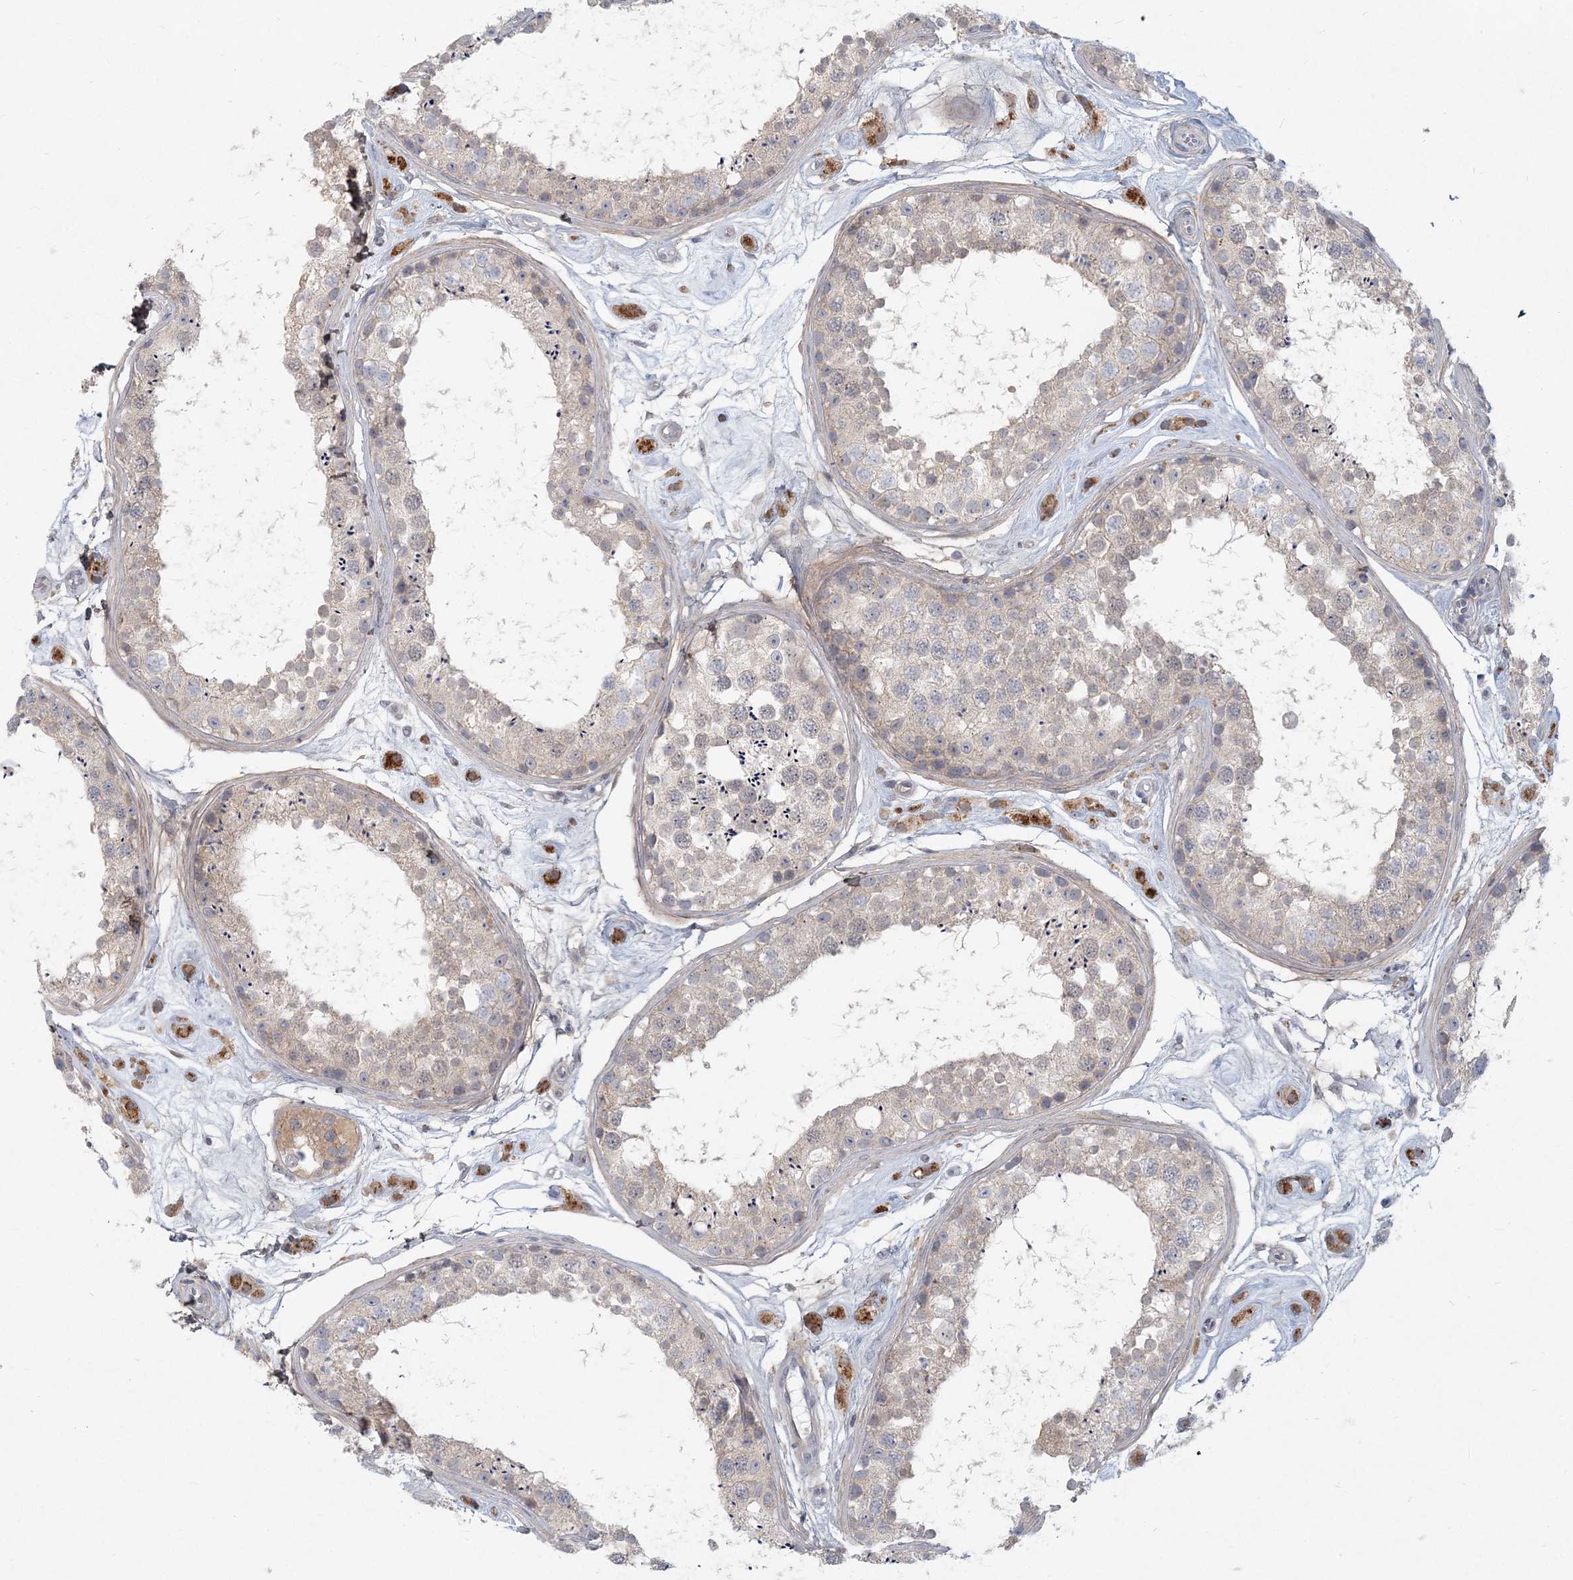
{"staining": {"intensity": "negative", "quantity": "none", "location": "none"}, "tissue": "testis", "cell_type": "Cells in seminiferous ducts", "image_type": "normal", "snomed": [{"axis": "morphology", "description": "Normal tissue, NOS"}, {"axis": "topography", "description": "Testis"}], "caption": "Human testis stained for a protein using IHC displays no staining in cells in seminiferous ducts.", "gene": "GMPPA", "patient": {"sex": "male", "age": 25}}